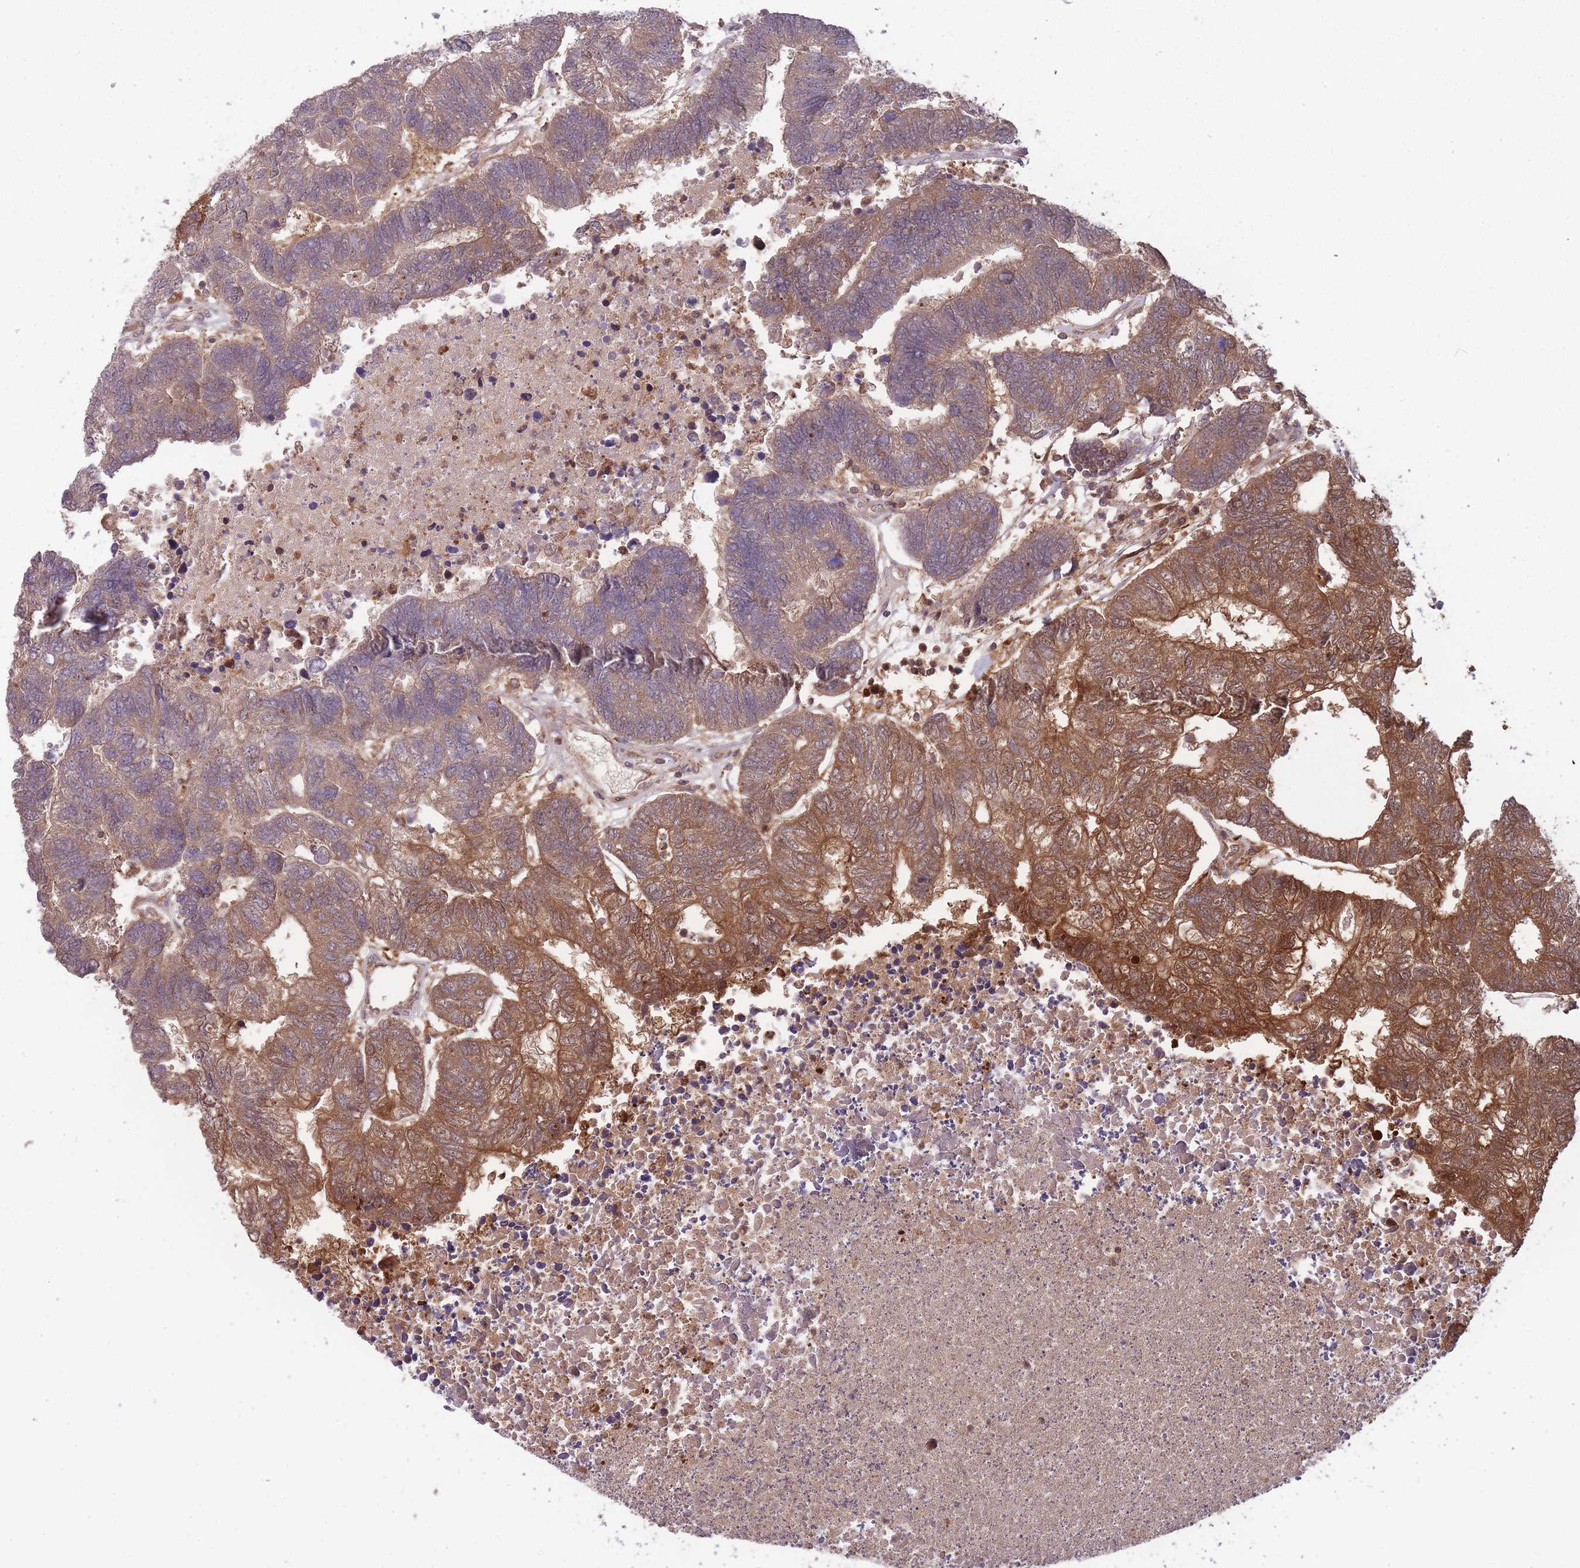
{"staining": {"intensity": "moderate", "quantity": "25%-75%", "location": "cytoplasmic/membranous"}, "tissue": "colorectal cancer", "cell_type": "Tumor cells", "image_type": "cancer", "snomed": [{"axis": "morphology", "description": "Adenocarcinoma, NOS"}, {"axis": "topography", "description": "Colon"}], "caption": "A medium amount of moderate cytoplasmic/membranous positivity is present in about 25%-75% of tumor cells in colorectal cancer (adenocarcinoma) tissue. The staining was performed using DAB to visualize the protein expression in brown, while the nuclei were stained in blue with hematoxylin (Magnification: 20x).", "gene": "GMIP", "patient": {"sex": "female", "age": 48}}